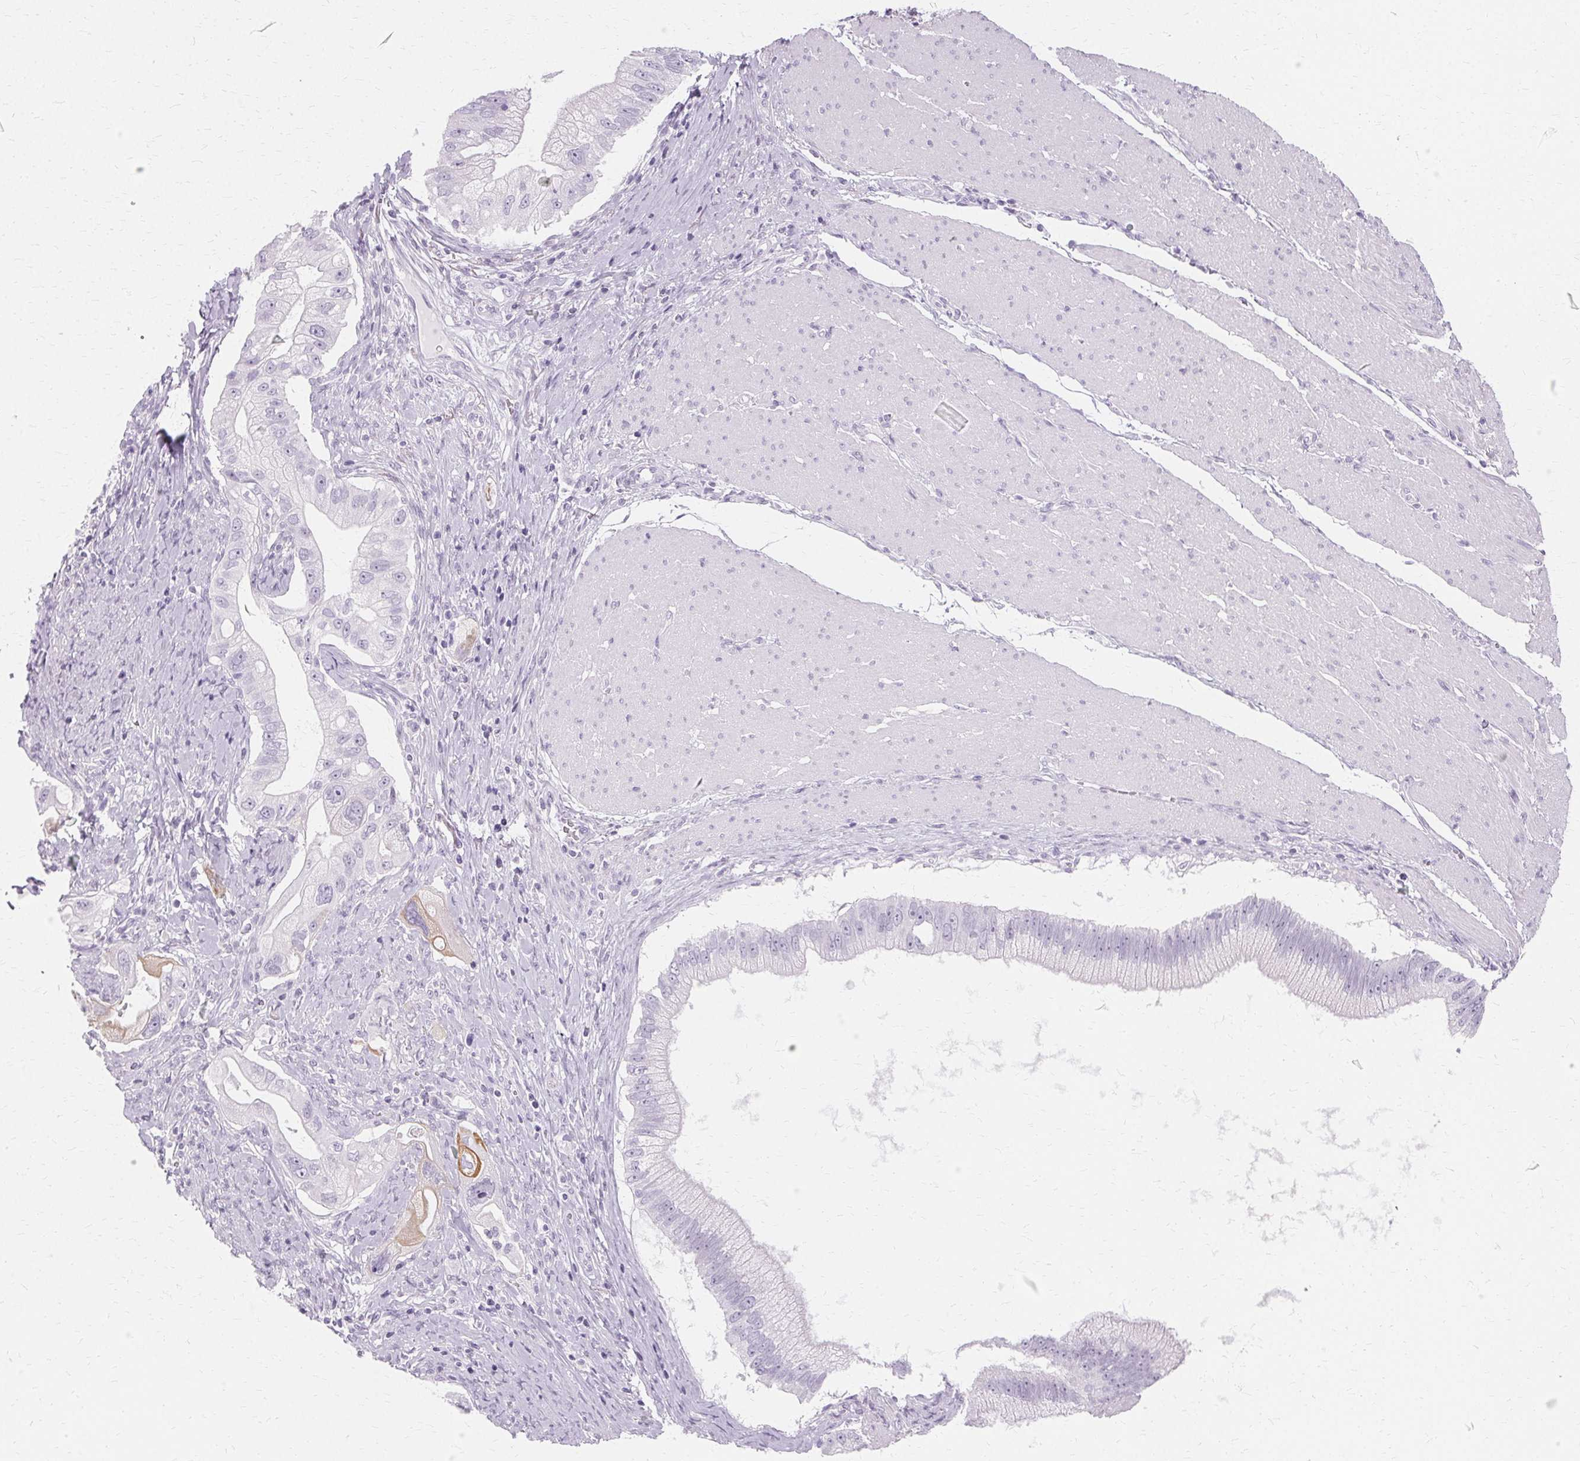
{"staining": {"intensity": "moderate", "quantity": "<25%", "location": "cytoplasmic/membranous"}, "tissue": "pancreatic cancer", "cell_type": "Tumor cells", "image_type": "cancer", "snomed": [{"axis": "morphology", "description": "Adenocarcinoma, NOS"}, {"axis": "topography", "description": "Pancreas"}], "caption": "A histopathology image of adenocarcinoma (pancreatic) stained for a protein exhibits moderate cytoplasmic/membranous brown staining in tumor cells.", "gene": "KRT6C", "patient": {"sex": "male", "age": 70}}